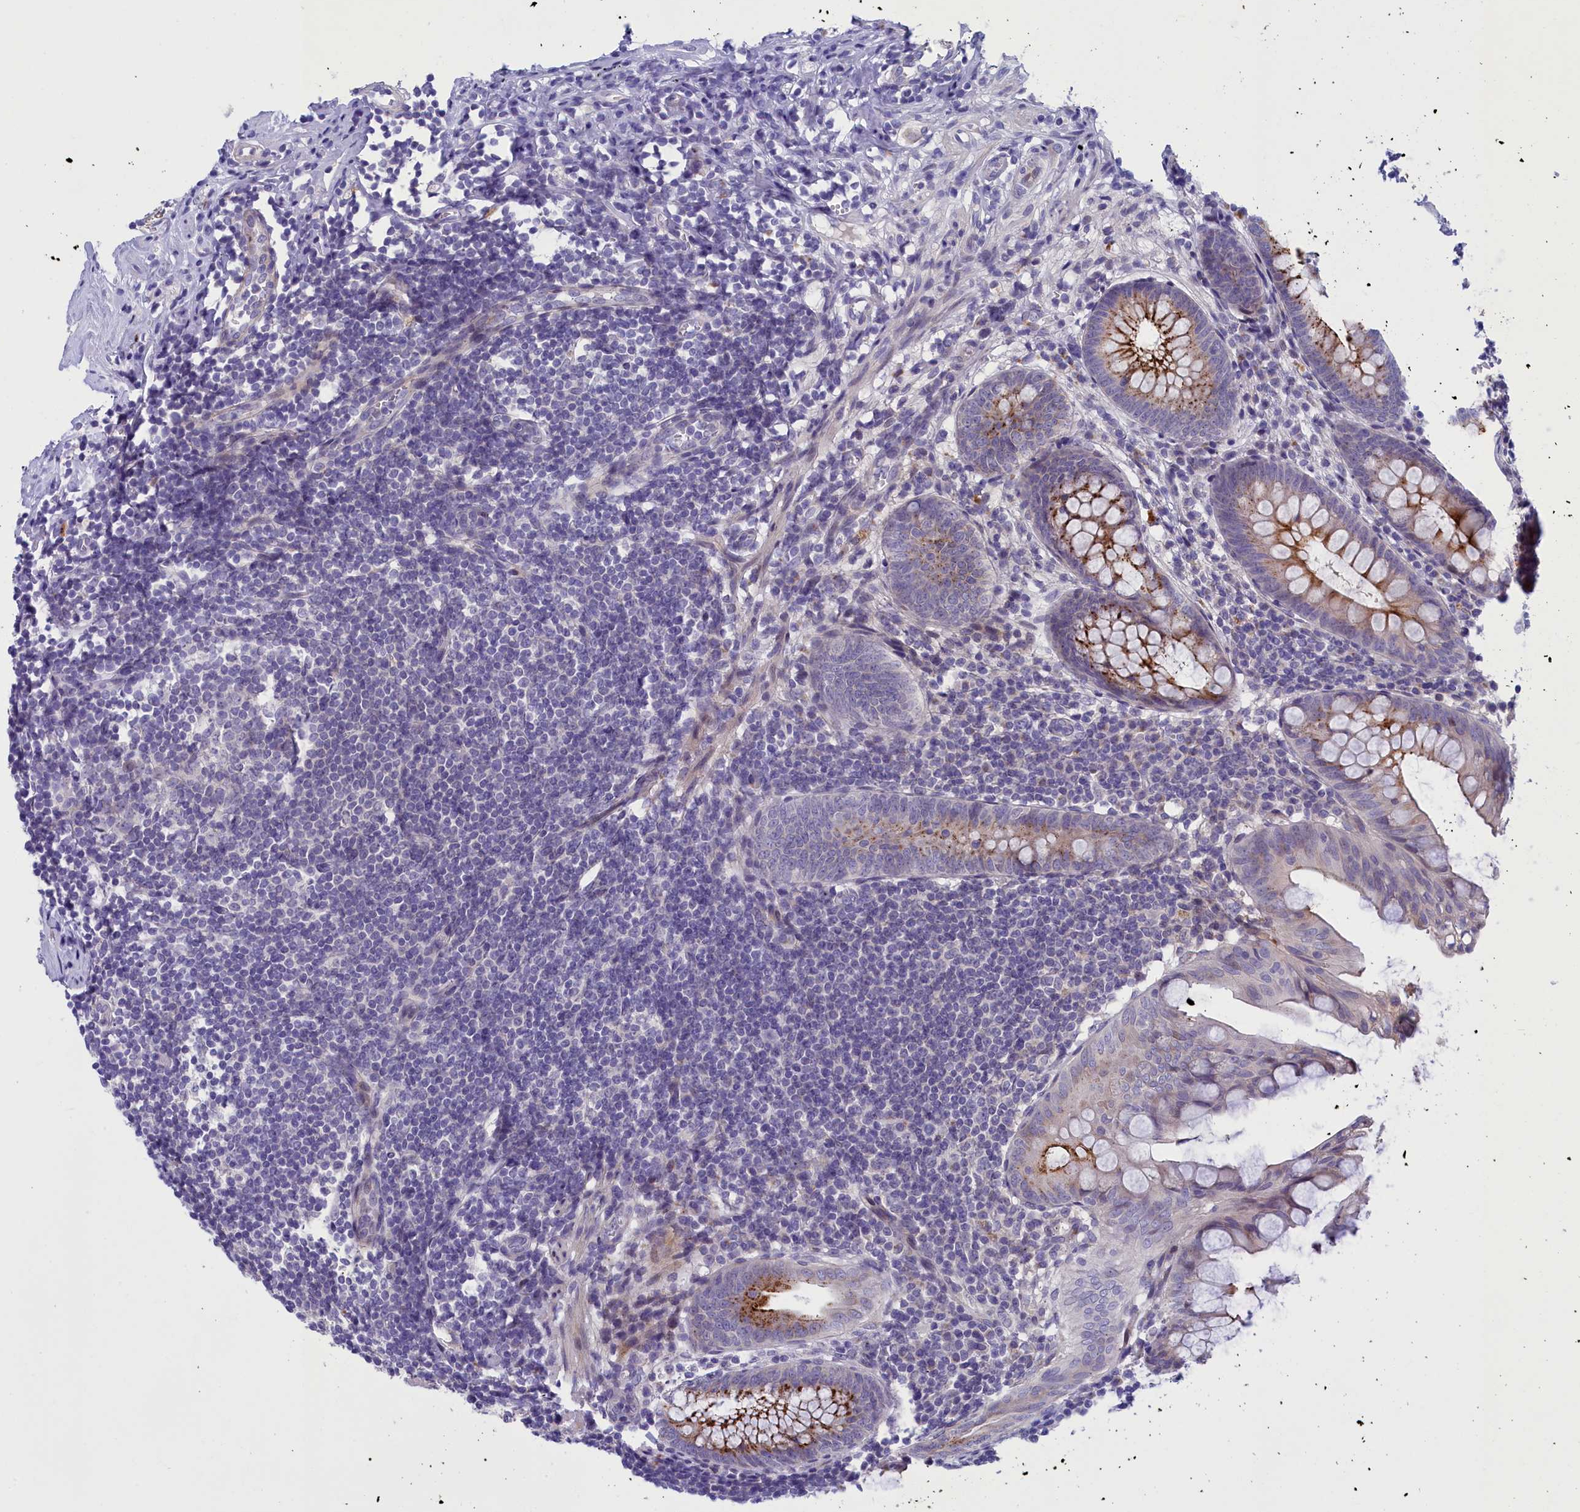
{"staining": {"intensity": "strong", "quantity": "25%-75%", "location": "cytoplasmic/membranous"}, "tissue": "appendix", "cell_type": "Glandular cells", "image_type": "normal", "snomed": [{"axis": "morphology", "description": "Normal tissue, NOS"}, {"axis": "topography", "description": "Appendix"}], "caption": "Immunohistochemistry staining of benign appendix, which displays high levels of strong cytoplasmic/membranous positivity in approximately 25%-75% of glandular cells indicating strong cytoplasmic/membranous protein positivity. The staining was performed using DAB (3,3'-diaminobenzidine) (brown) for protein detection and nuclei were counterstained in hematoxylin (blue).", "gene": "LOXL1", "patient": {"sex": "female", "age": 51}}